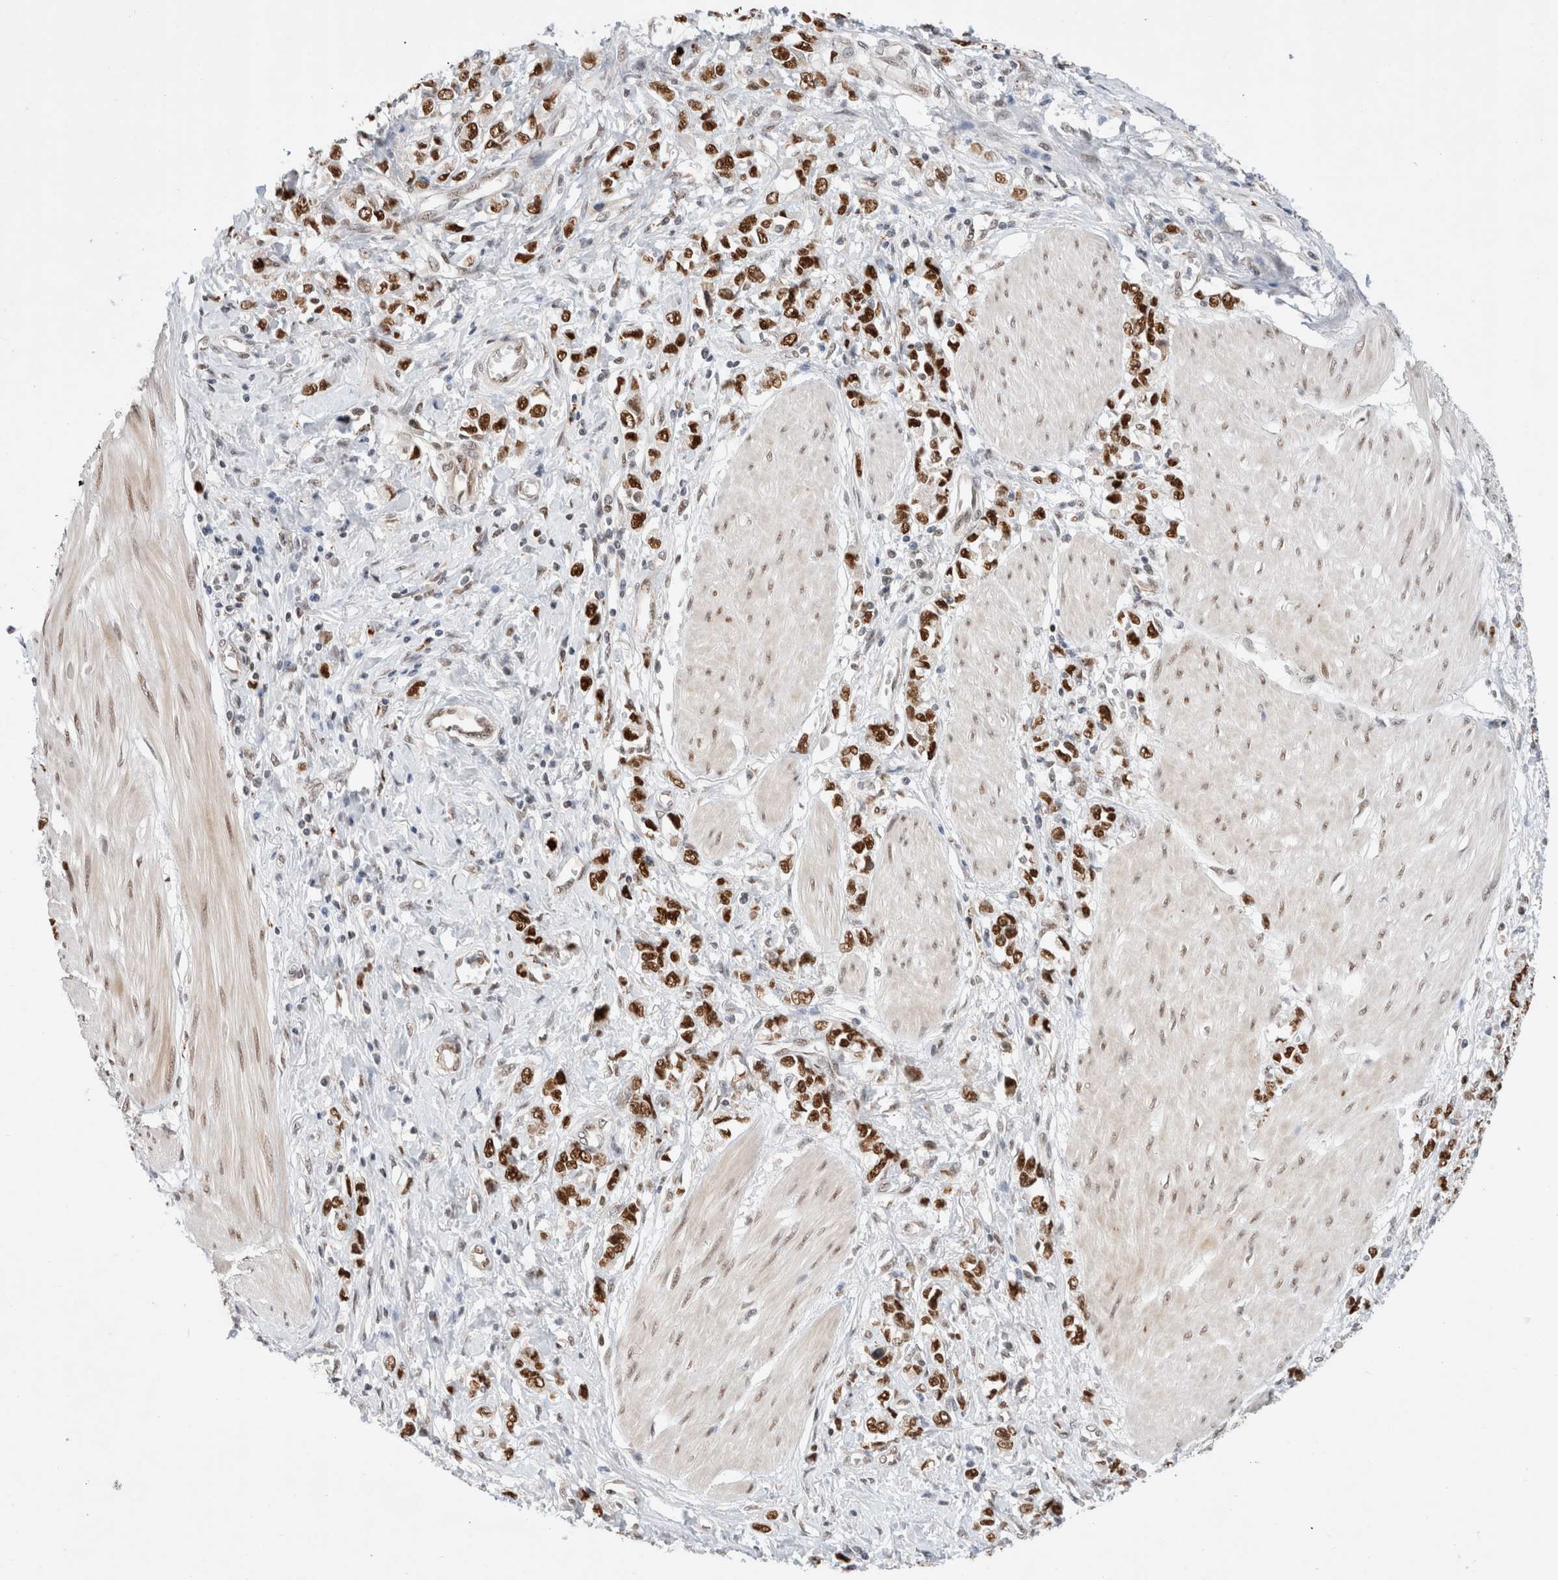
{"staining": {"intensity": "strong", "quantity": ">75%", "location": "nuclear"}, "tissue": "stomach cancer", "cell_type": "Tumor cells", "image_type": "cancer", "snomed": [{"axis": "morphology", "description": "Adenocarcinoma, NOS"}, {"axis": "topography", "description": "Stomach"}], "caption": "Brown immunohistochemical staining in human stomach cancer displays strong nuclear expression in about >75% of tumor cells.", "gene": "GTF2I", "patient": {"sex": "female", "age": 76}}